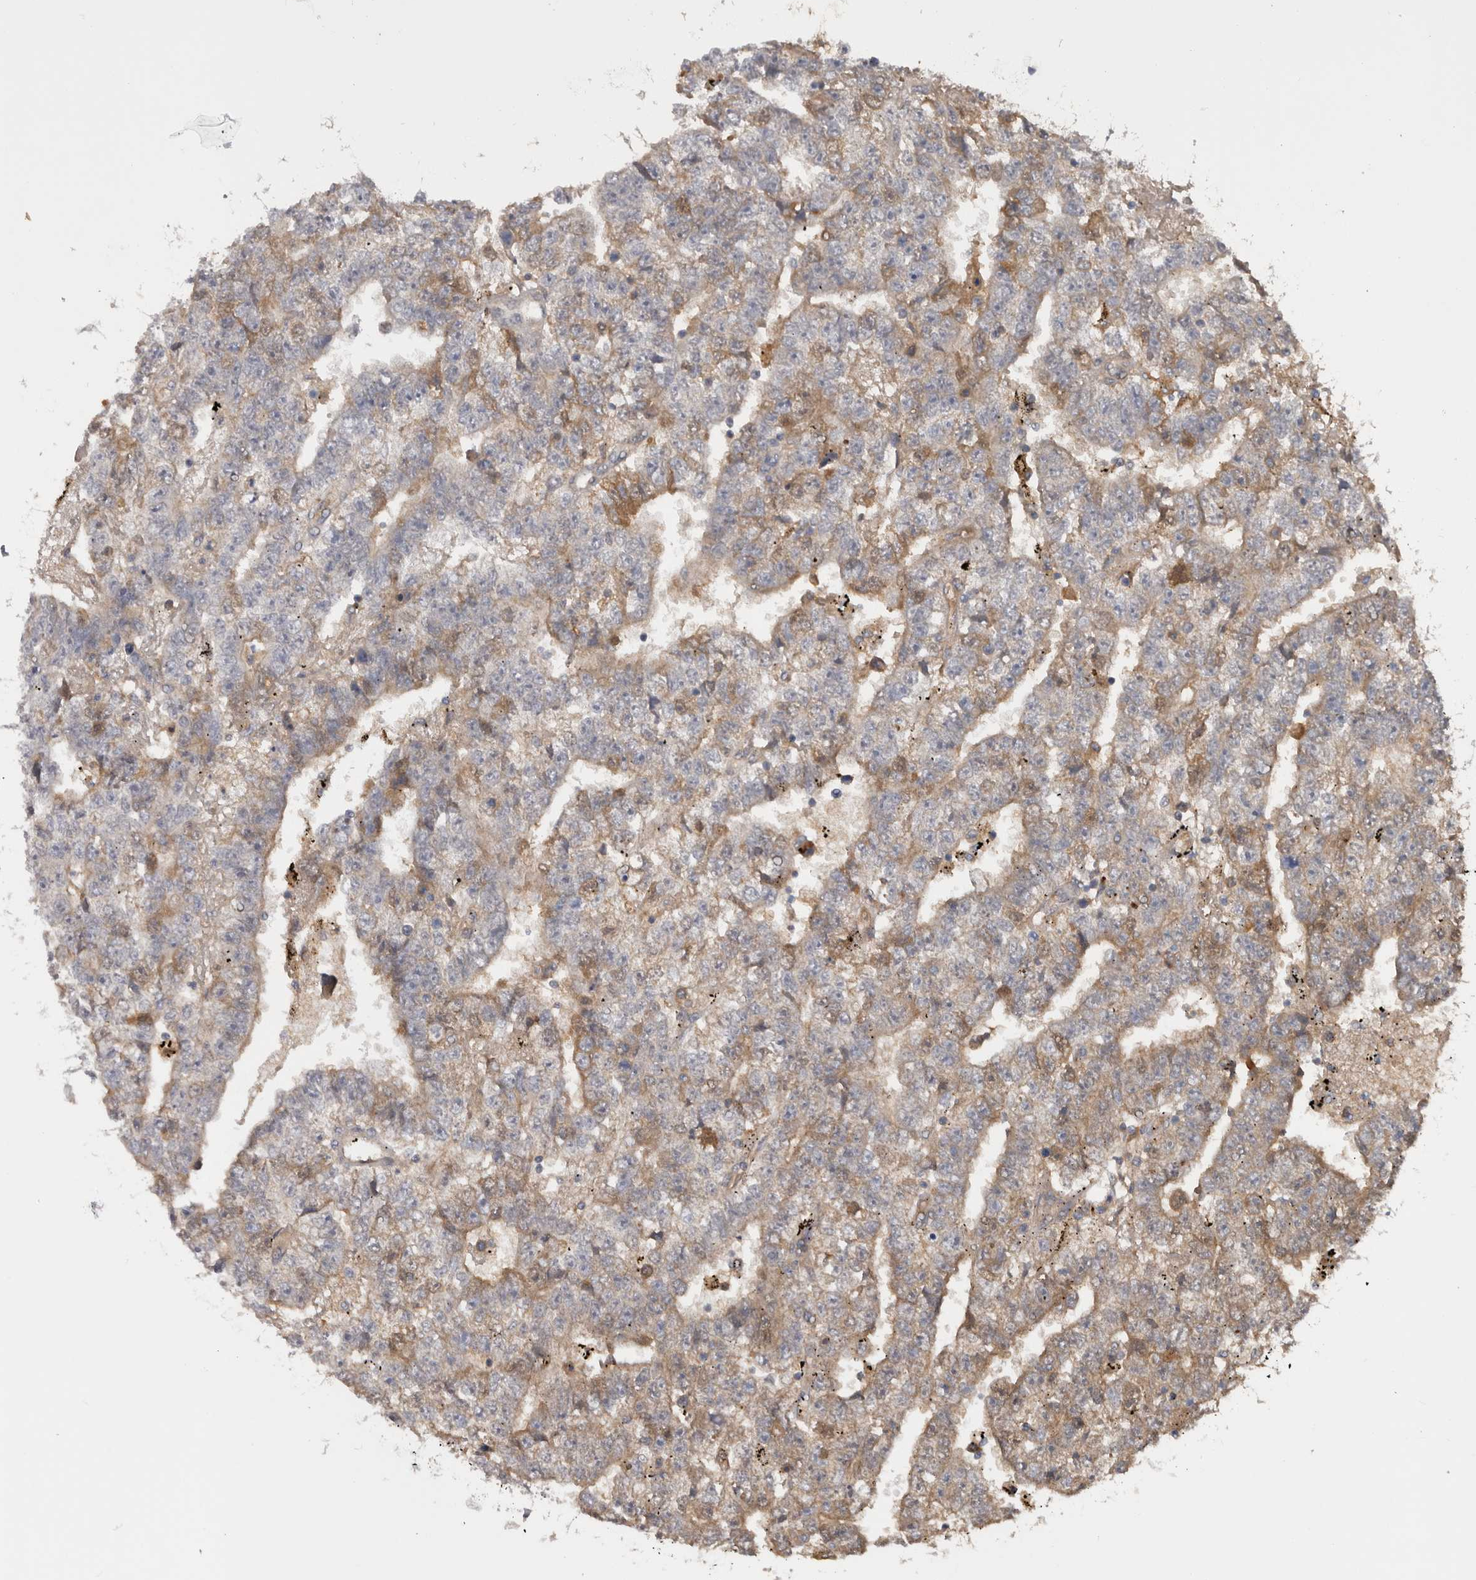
{"staining": {"intensity": "weak", "quantity": ">75%", "location": "cytoplasmic/membranous"}, "tissue": "testis cancer", "cell_type": "Tumor cells", "image_type": "cancer", "snomed": [{"axis": "morphology", "description": "Carcinoma, Embryonal, NOS"}, {"axis": "topography", "description": "Testis"}], "caption": "This image demonstrates IHC staining of human embryonal carcinoma (testis), with low weak cytoplasmic/membranous staining in about >75% of tumor cells.", "gene": "NMUR1", "patient": {"sex": "male", "age": 25}}